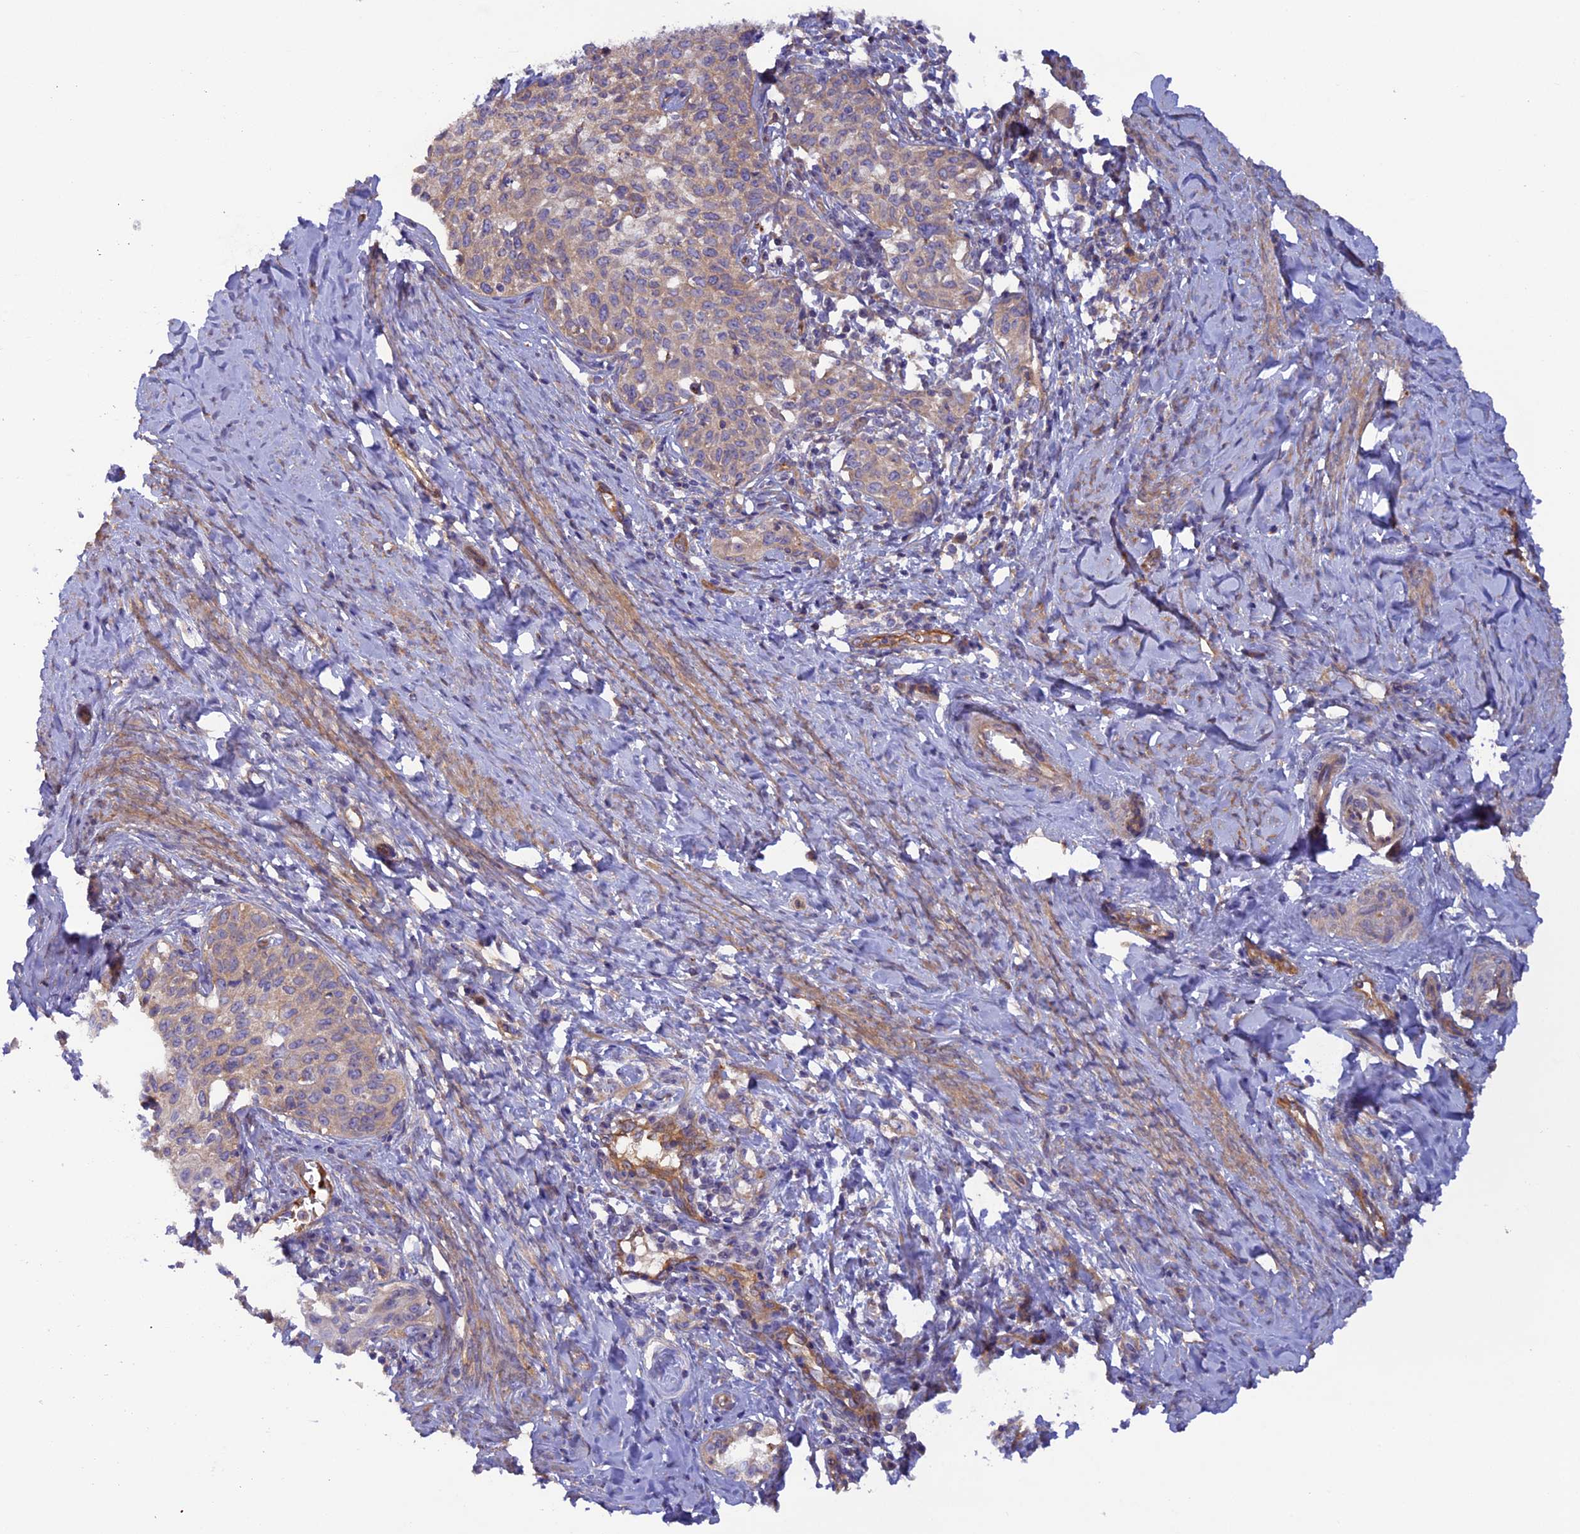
{"staining": {"intensity": "weak", "quantity": ">75%", "location": "cytoplasmic/membranous"}, "tissue": "cervical cancer", "cell_type": "Tumor cells", "image_type": "cancer", "snomed": [{"axis": "morphology", "description": "Squamous cell carcinoma, NOS"}, {"axis": "morphology", "description": "Adenocarcinoma, NOS"}, {"axis": "topography", "description": "Cervix"}], "caption": "High-power microscopy captured an immunohistochemistry photomicrograph of squamous cell carcinoma (cervical), revealing weak cytoplasmic/membranous staining in about >75% of tumor cells.", "gene": "DUS3L", "patient": {"sex": "female", "age": 52}}